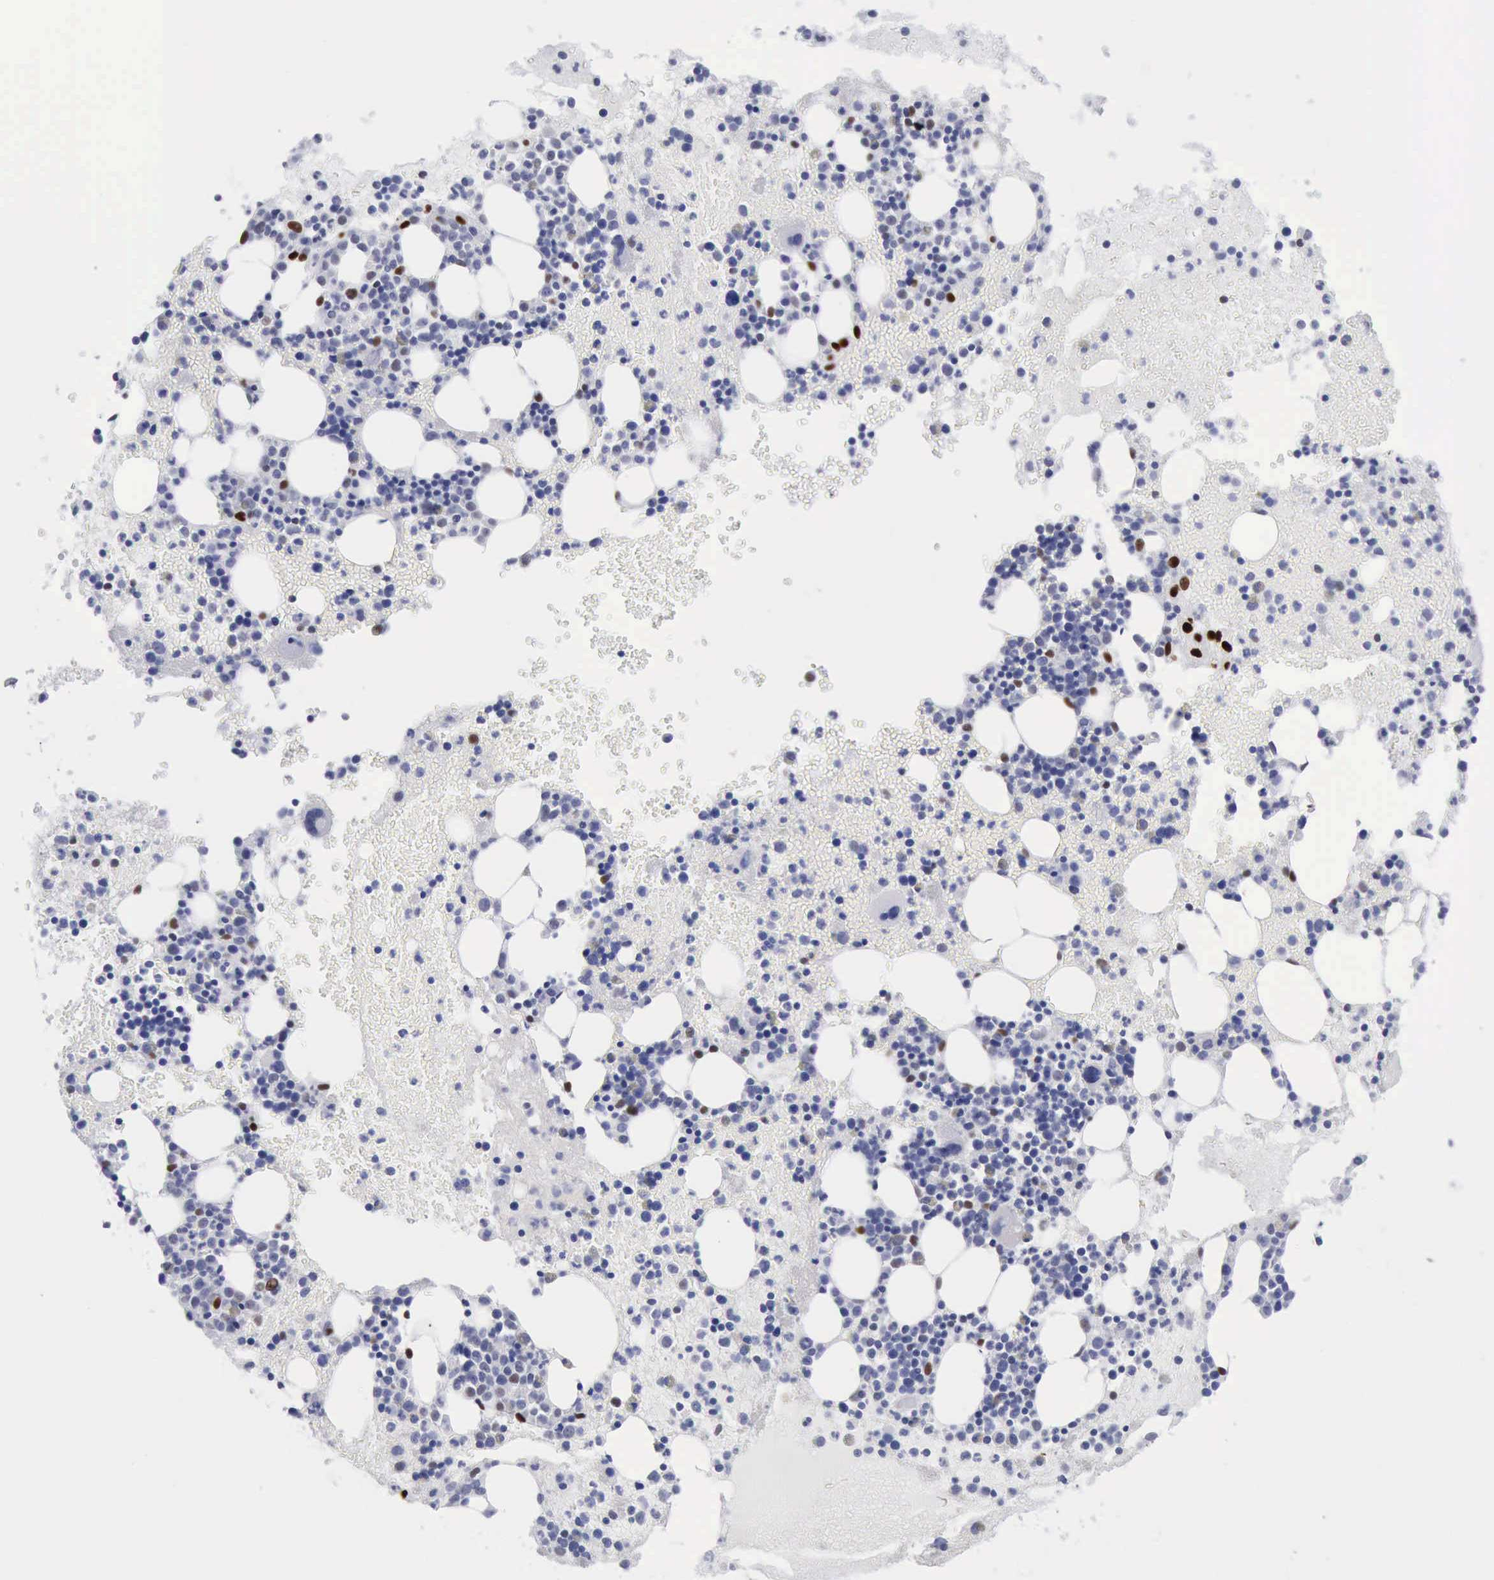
{"staining": {"intensity": "weak", "quantity": "<25%", "location": "nuclear"}, "tissue": "bone marrow", "cell_type": "Hematopoietic cells", "image_type": "normal", "snomed": [{"axis": "morphology", "description": "Normal tissue, NOS"}, {"axis": "topography", "description": "Bone marrow"}], "caption": "Immunohistochemistry (IHC) photomicrograph of unremarkable bone marrow: human bone marrow stained with DAB (3,3'-diaminobenzidine) reveals no significant protein positivity in hematopoietic cells.", "gene": "SATB2", "patient": {"sex": "male", "age": 15}}